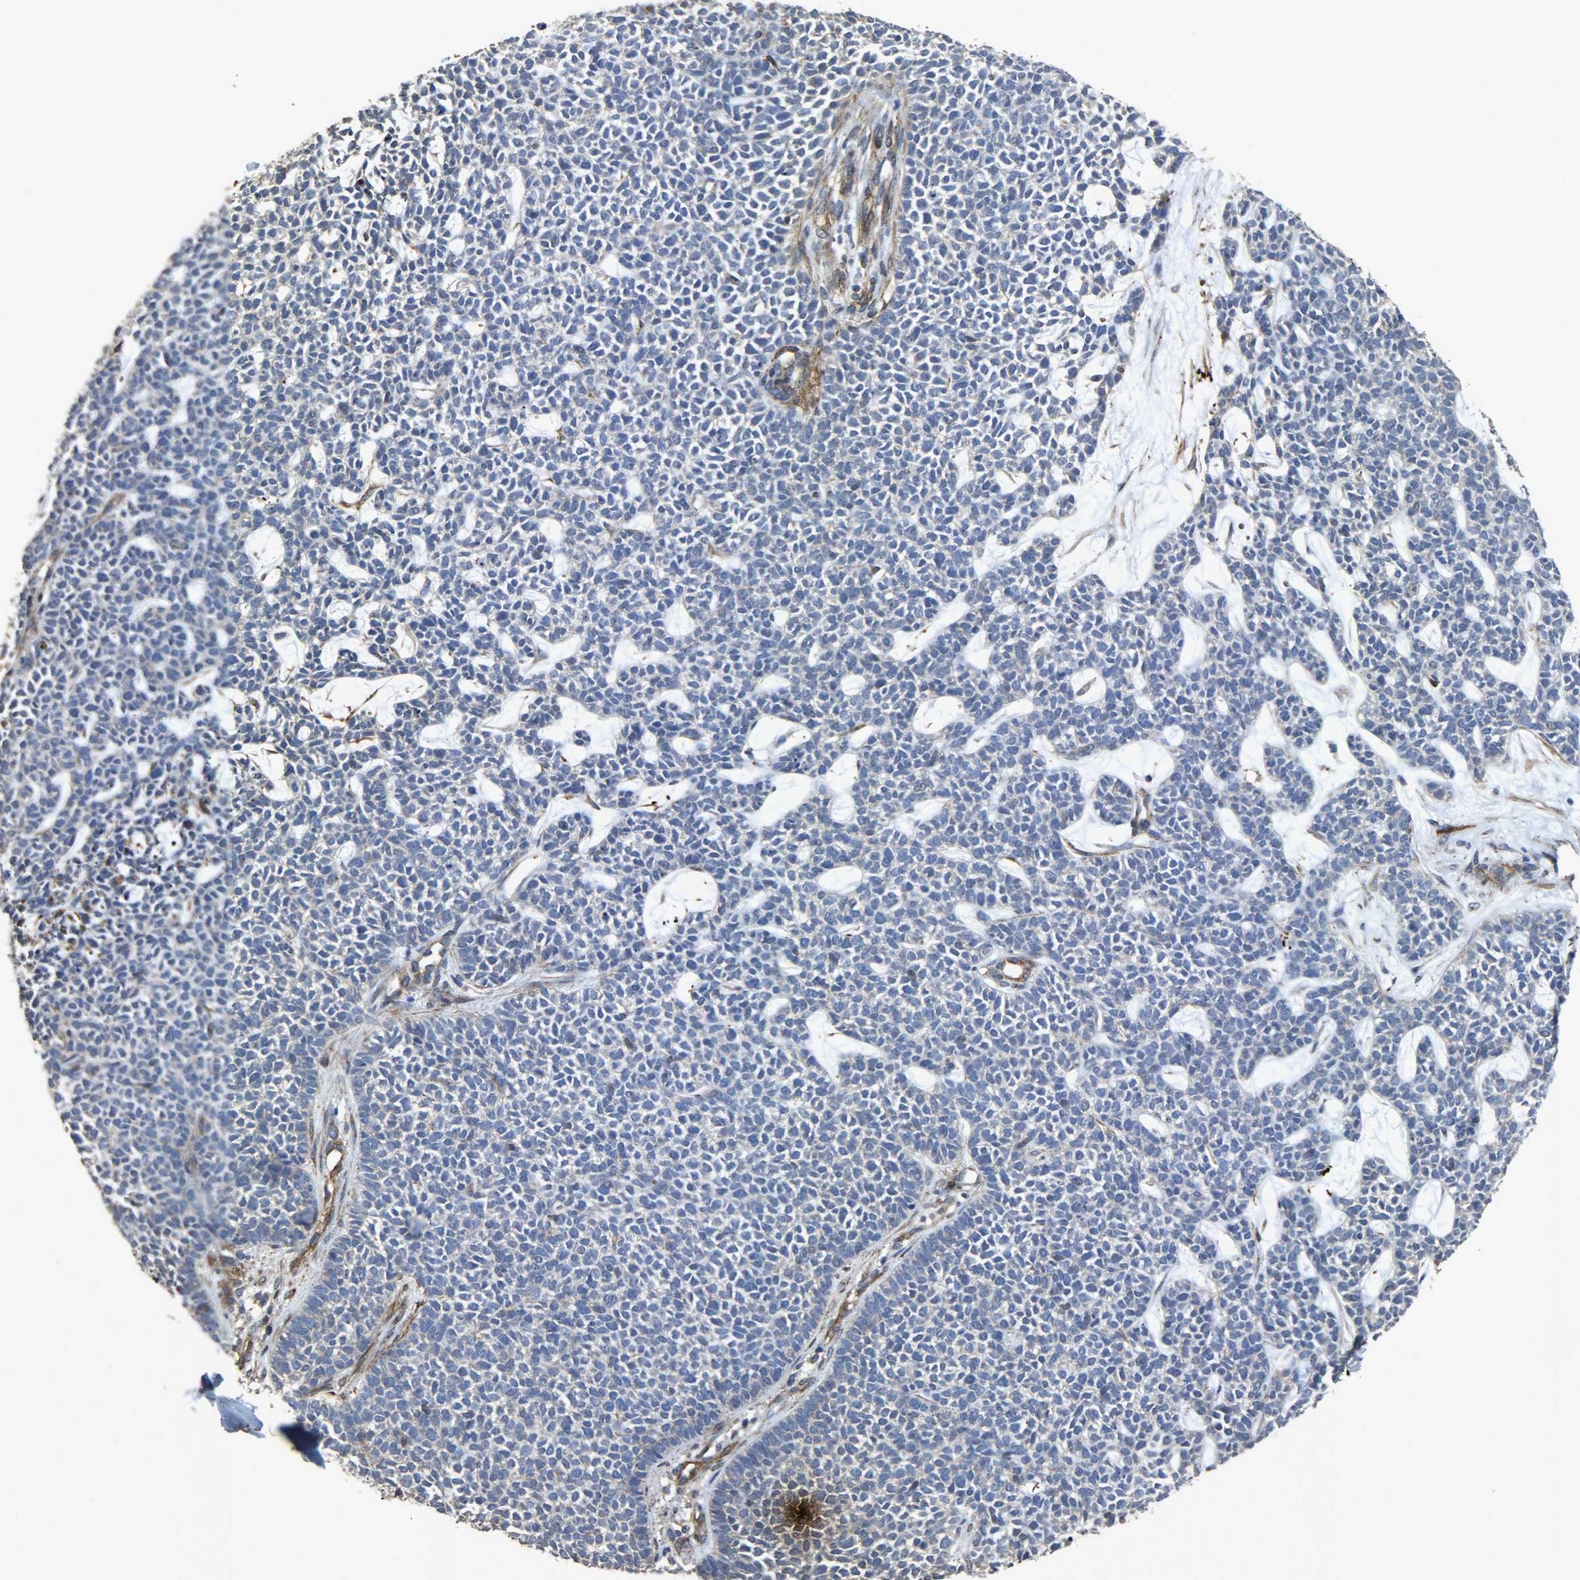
{"staining": {"intensity": "negative", "quantity": "none", "location": "none"}, "tissue": "skin cancer", "cell_type": "Tumor cells", "image_type": "cancer", "snomed": [{"axis": "morphology", "description": "Basal cell carcinoma"}, {"axis": "topography", "description": "Skin"}], "caption": "Tumor cells are negative for protein expression in human basal cell carcinoma (skin). Nuclei are stained in blue.", "gene": "TPM4", "patient": {"sex": "female", "age": 84}}